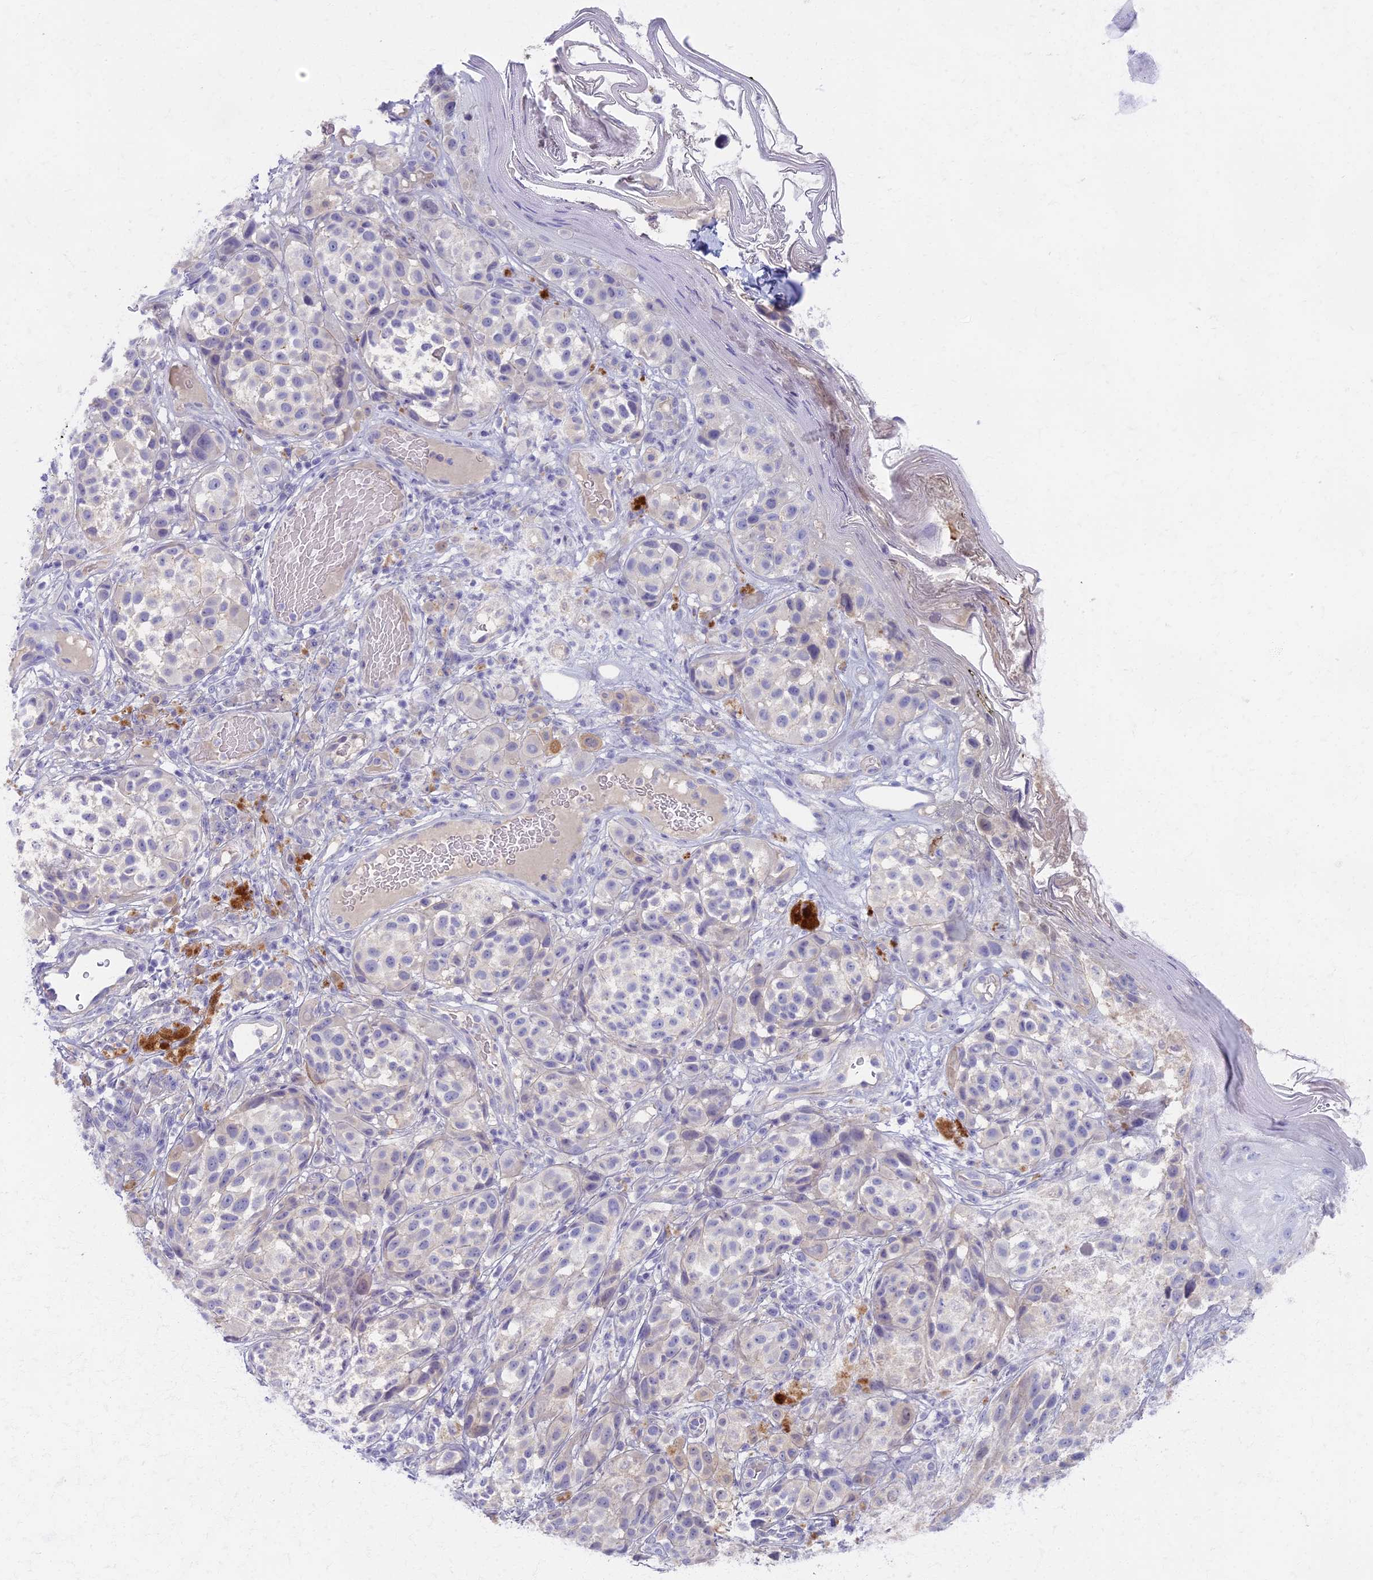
{"staining": {"intensity": "negative", "quantity": "none", "location": "none"}, "tissue": "melanoma", "cell_type": "Tumor cells", "image_type": "cancer", "snomed": [{"axis": "morphology", "description": "Malignant melanoma, NOS"}, {"axis": "topography", "description": "Skin"}], "caption": "Immunohistochemistry micrograph of neoplastic tissue: human malignant melanoma stained with DAB (3,3'-diaminobenzidine) demonstrates no significant protein staining in tumor cells.", "gene": "AP4E1", "patient": {"sex": "male", "age": 38}}